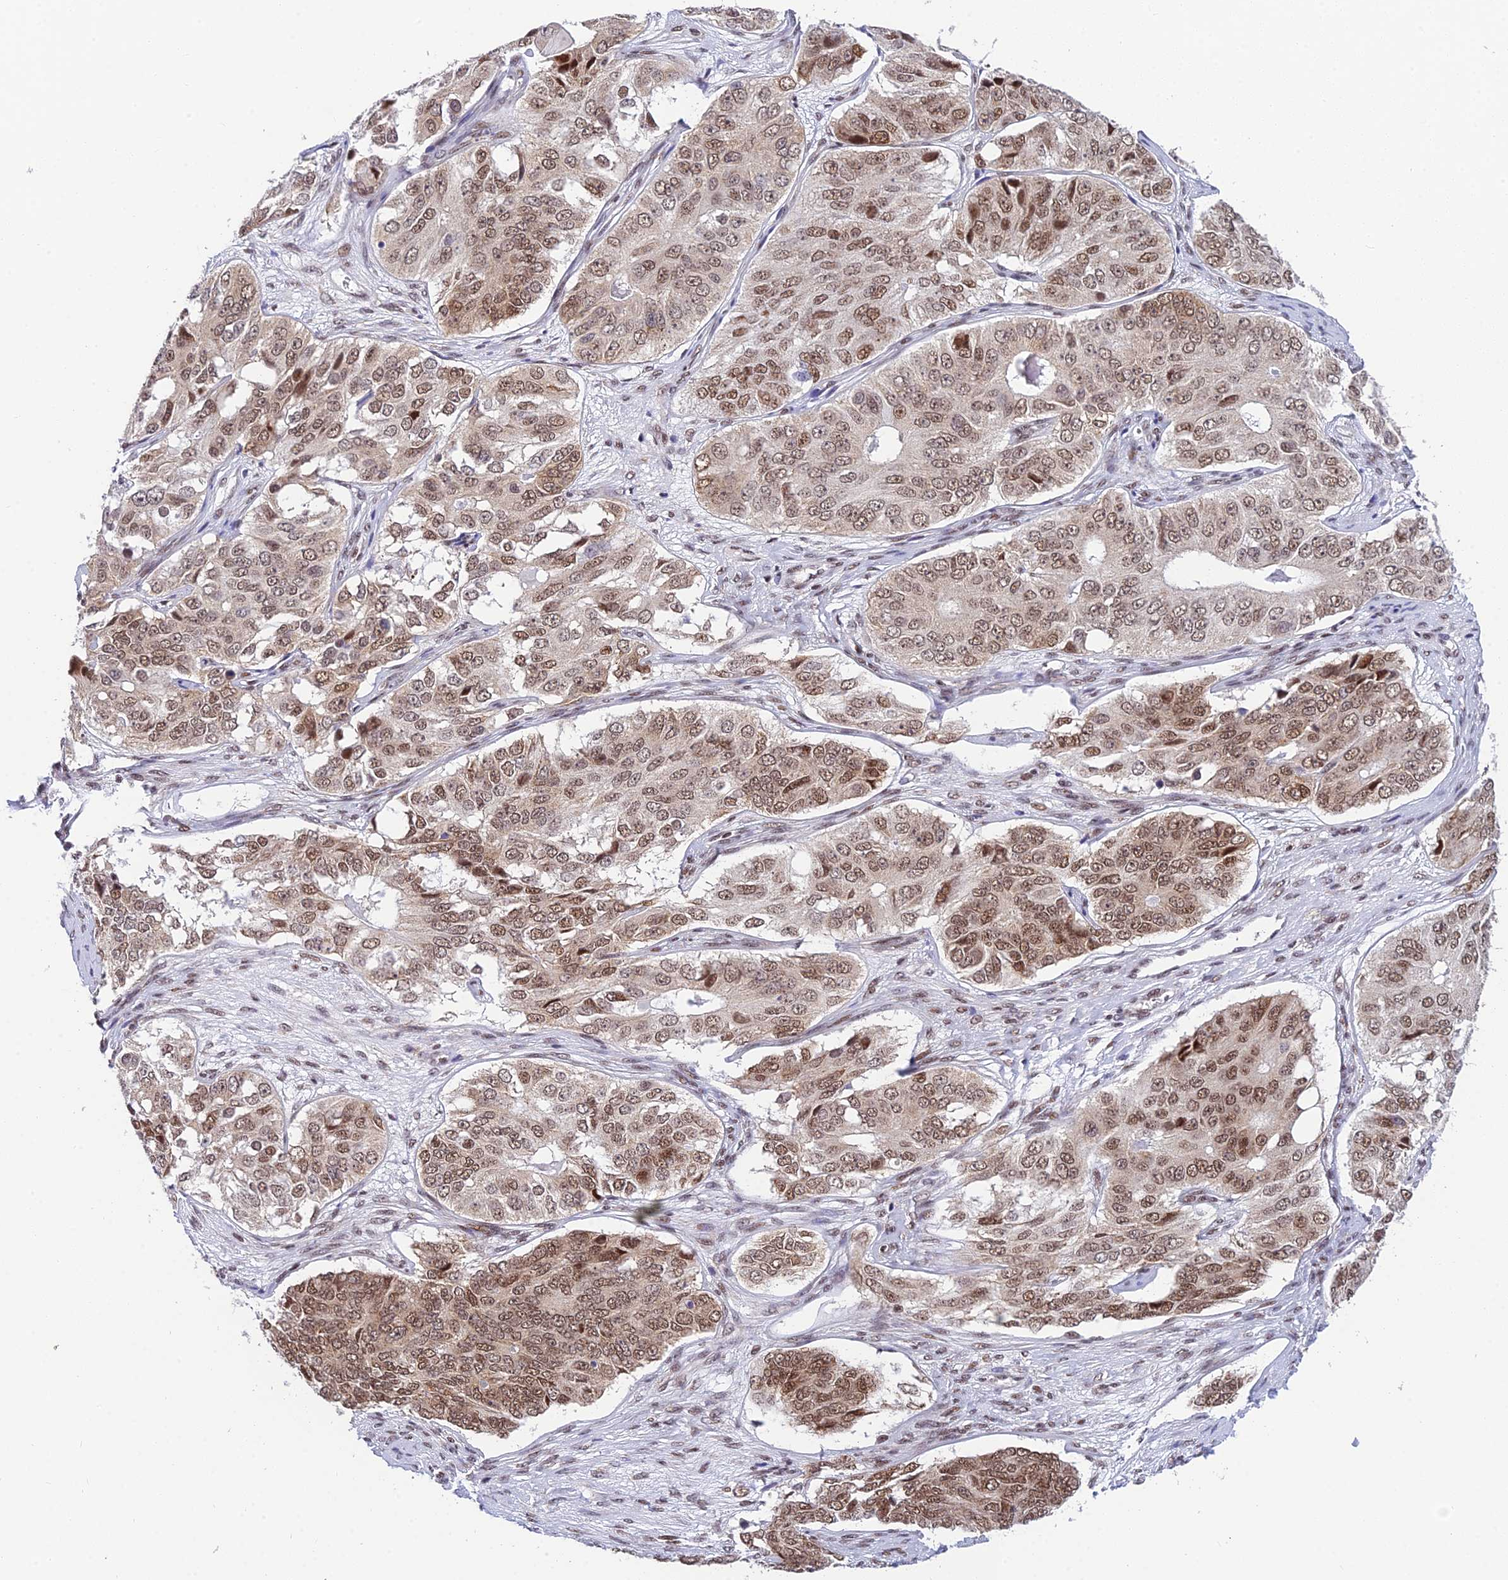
{"staining": {"intensity": "moderate", "quantity": ">75%", "location": "cytoplasmic/membranous,nuclear"}, "tissue": "ovarian cancer", "cell_type": "Tumor cells", "image_type": "cancer", "snomed": [{"axis": "morphology", "description": "Carcinoma, endometroid"}, {"axis": "topography", "description": "Ovary"}], "caption": "Moderate cytoplasmic/membranous and nuclear positivity for a protein is present in approximately >75% of tumor cells of ovarian cancer (endometroid carcinoma) using IHC.", "gene": "USP22", "patient": {"sex": "female", "age": 51}}